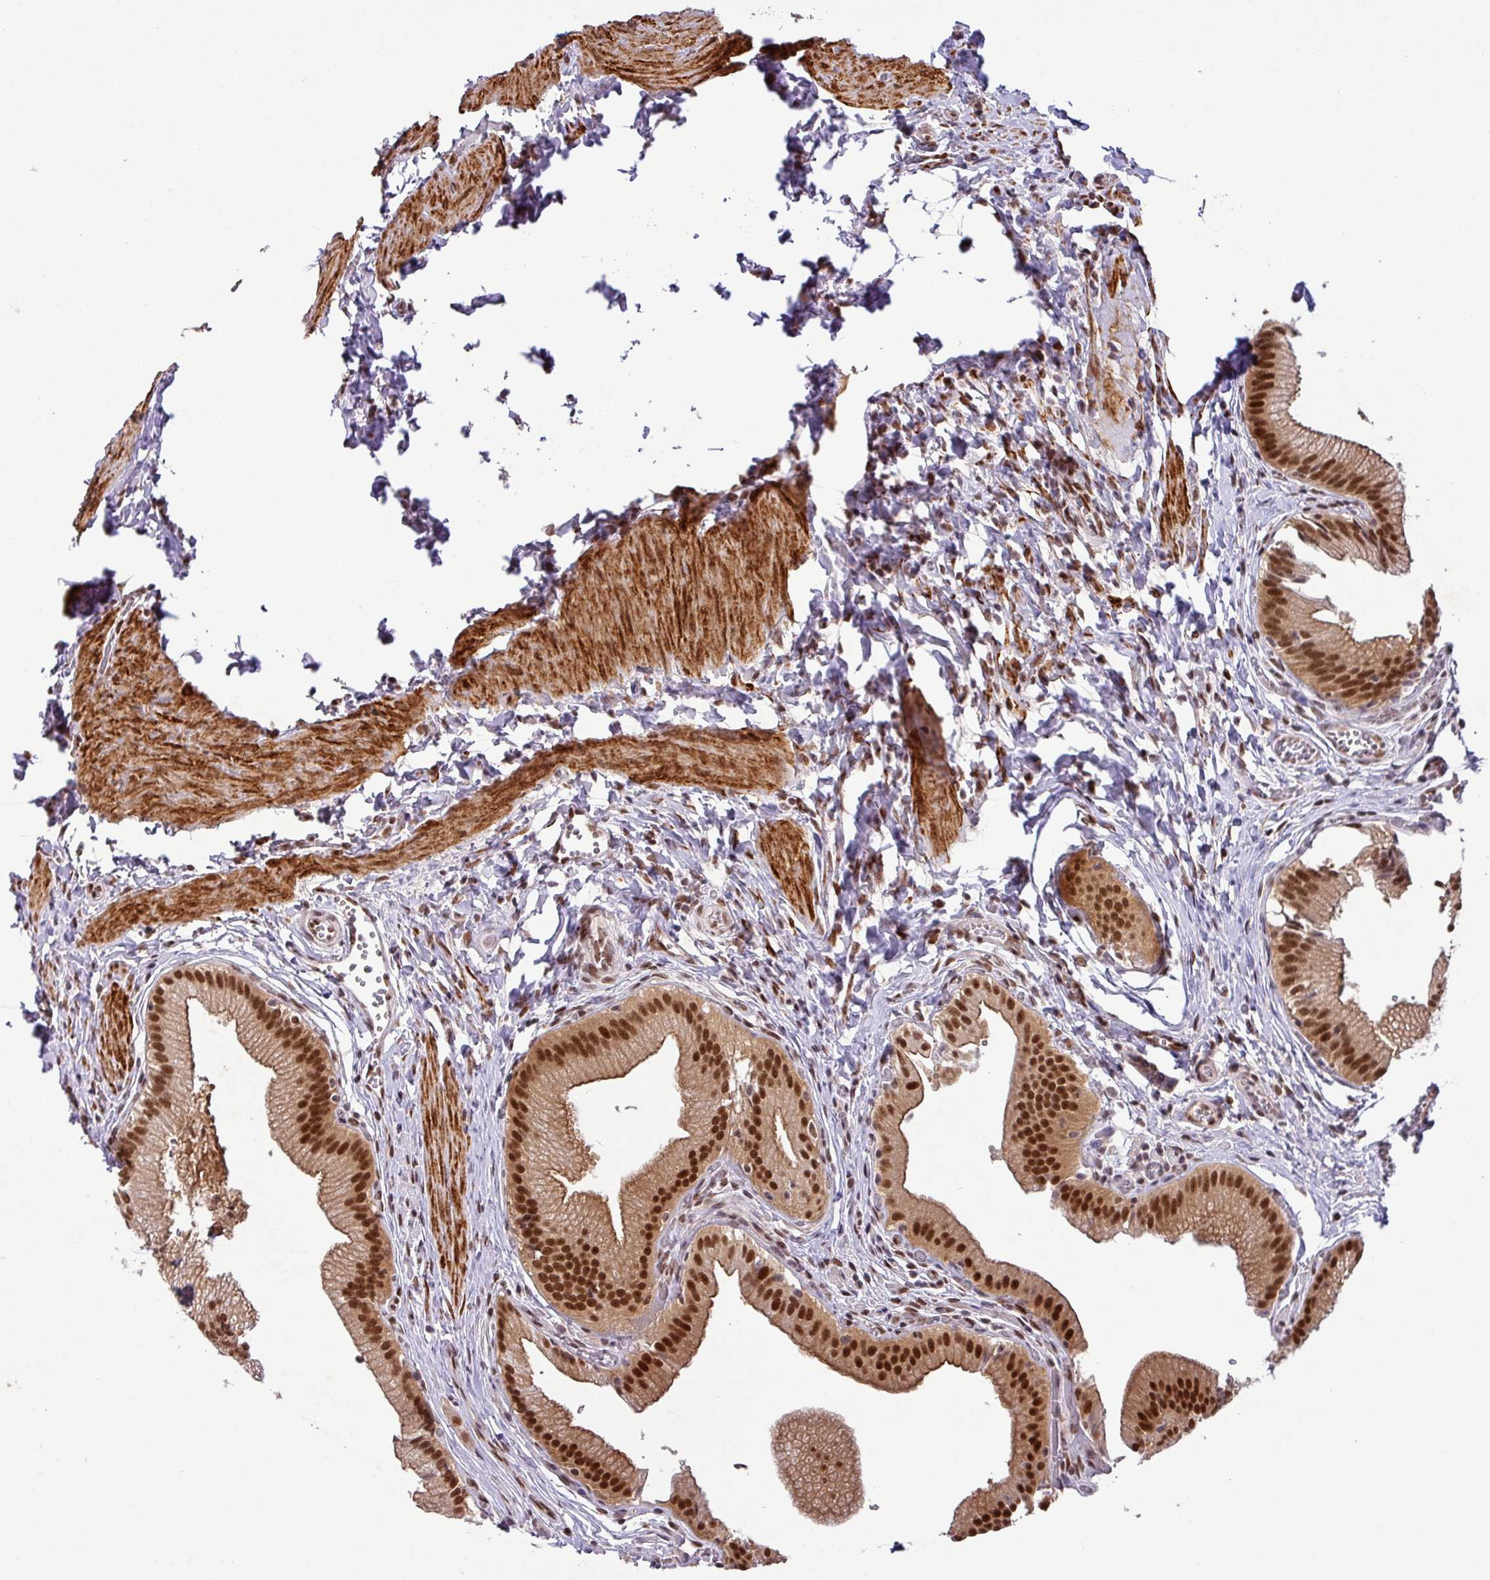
{"staining": {"intensity": "strong", "quantity": ">75%", "location": "cytoplasmic/membranous,nuclear"}, "tissue": "gallbladder", "cell_type": "Glandular cells", "image_type": "normal", "snomed": [{"axis": "morphology", "description": "Normal tissue, NOS"}, {"axis": "topography", "description": "Gallbladder"}, {"axis": "topography", "description": "Peripheral nerve tissue"}], "caption": "The immunohistochemical stain shows strong cytoplasmic/membranous,nuclear positivity in glandular cells of benign gallbladder. The protein is stained brown, and the nuclei are stained in blue (DAB (3,3'-diaminobenzidine) IHC with brightfield microscopy, high magnification).", "gene": "SRSF2", "patient": {"sex": "male", "age": 17}}